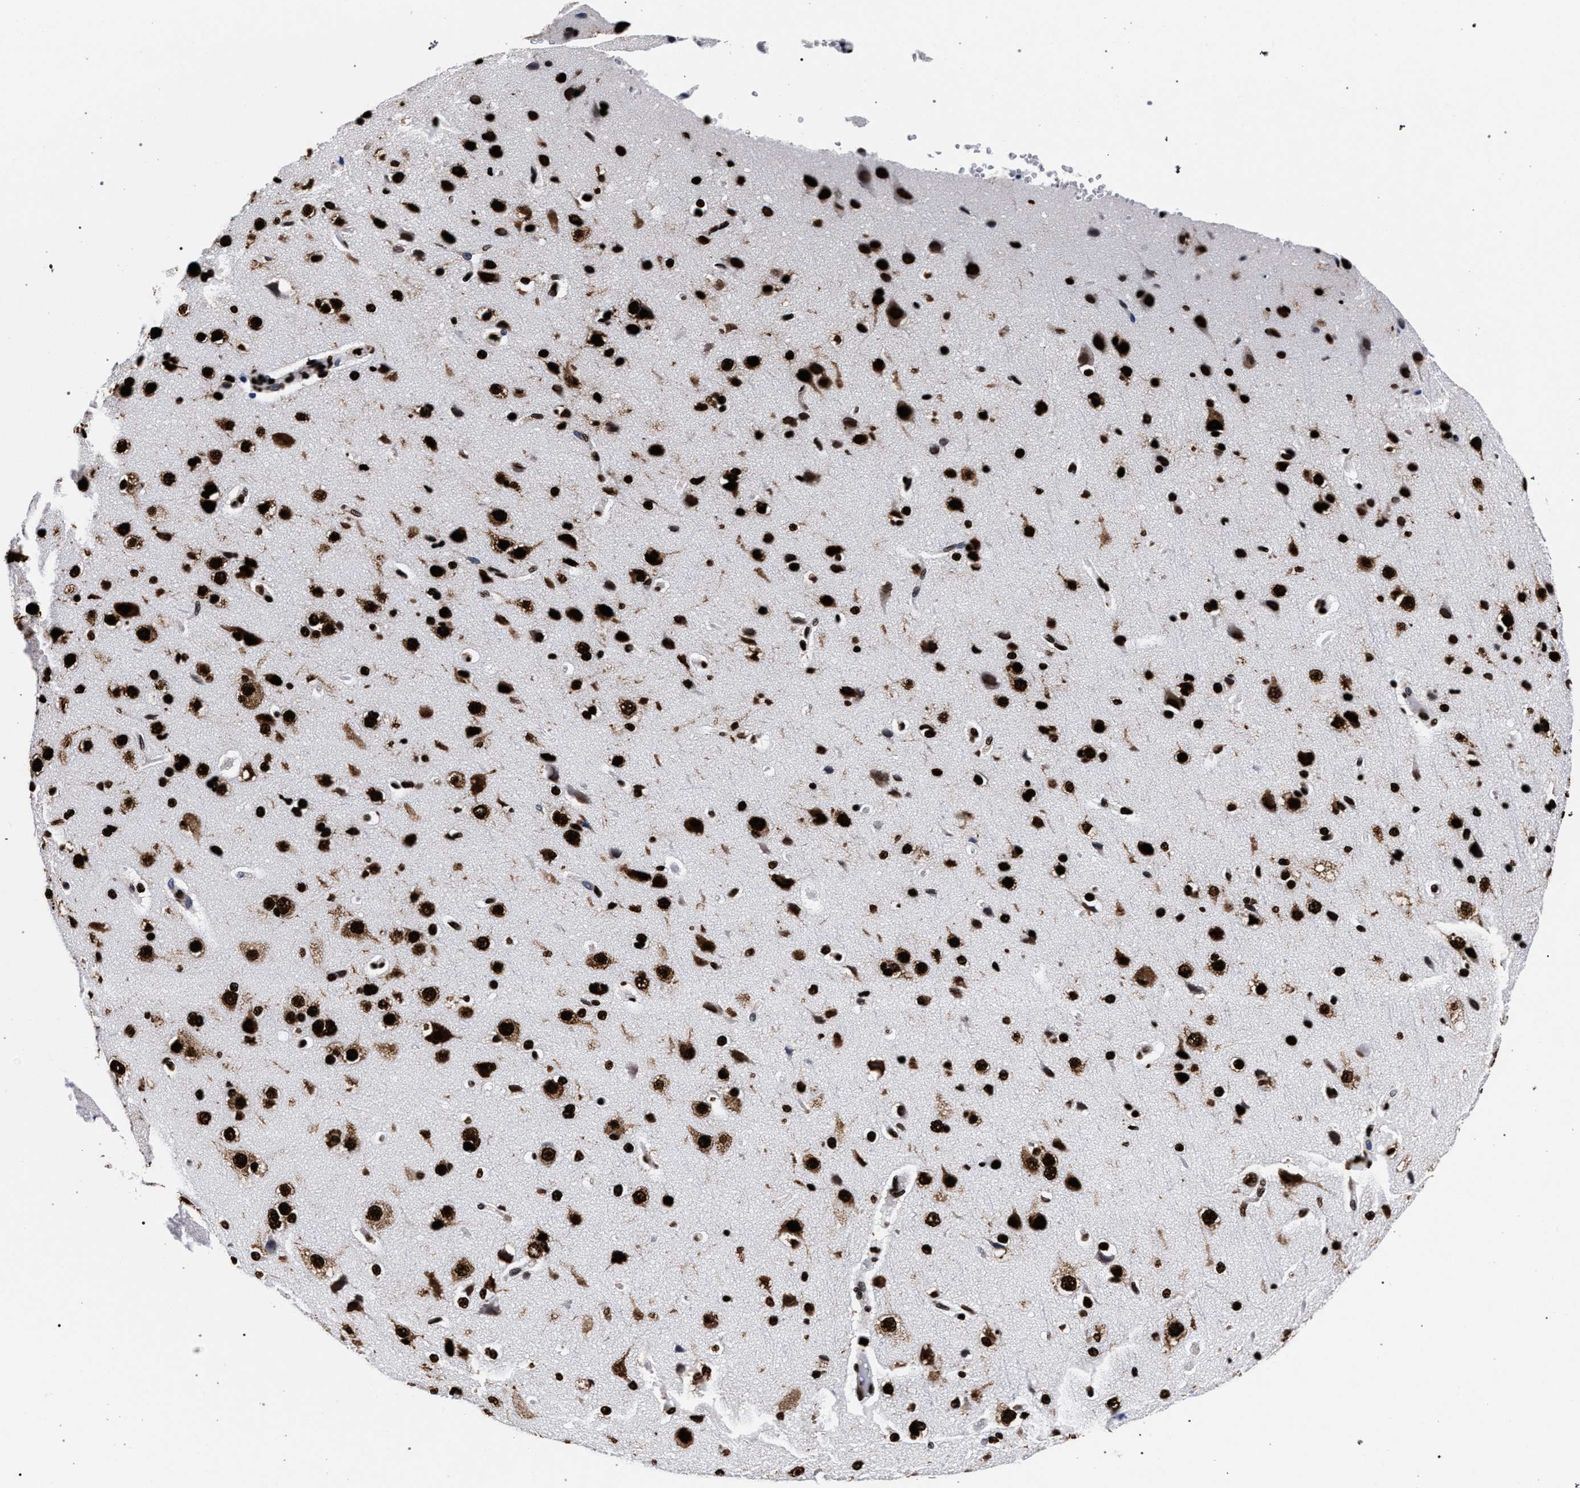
{"staining": {"intensity": "strong", "quantity": ">75%", "location": "nuclear"}, "tissue": "cerebral cortex", "cell_type": "Endothelial cells", "image_type": "normal", "snomed": [{"axis": "morphology", "description": "Normal tissue, NOS"}, {"axis": "morphology", "description": "Developmental malformation"}, {"axis": "topography", "description": "Cerebral cortex"}], "caption": "Normal cerebral cortex exhibits strong nuclear staining in about >75% of endothelial cells The protein of interest is stained brown, and the nuclei are stained in blue (DAB IHC with brightfield microscopy, high magnification)..", "gene": "HNRNPA1", "patient": {"sex": "female", "age": 30}}